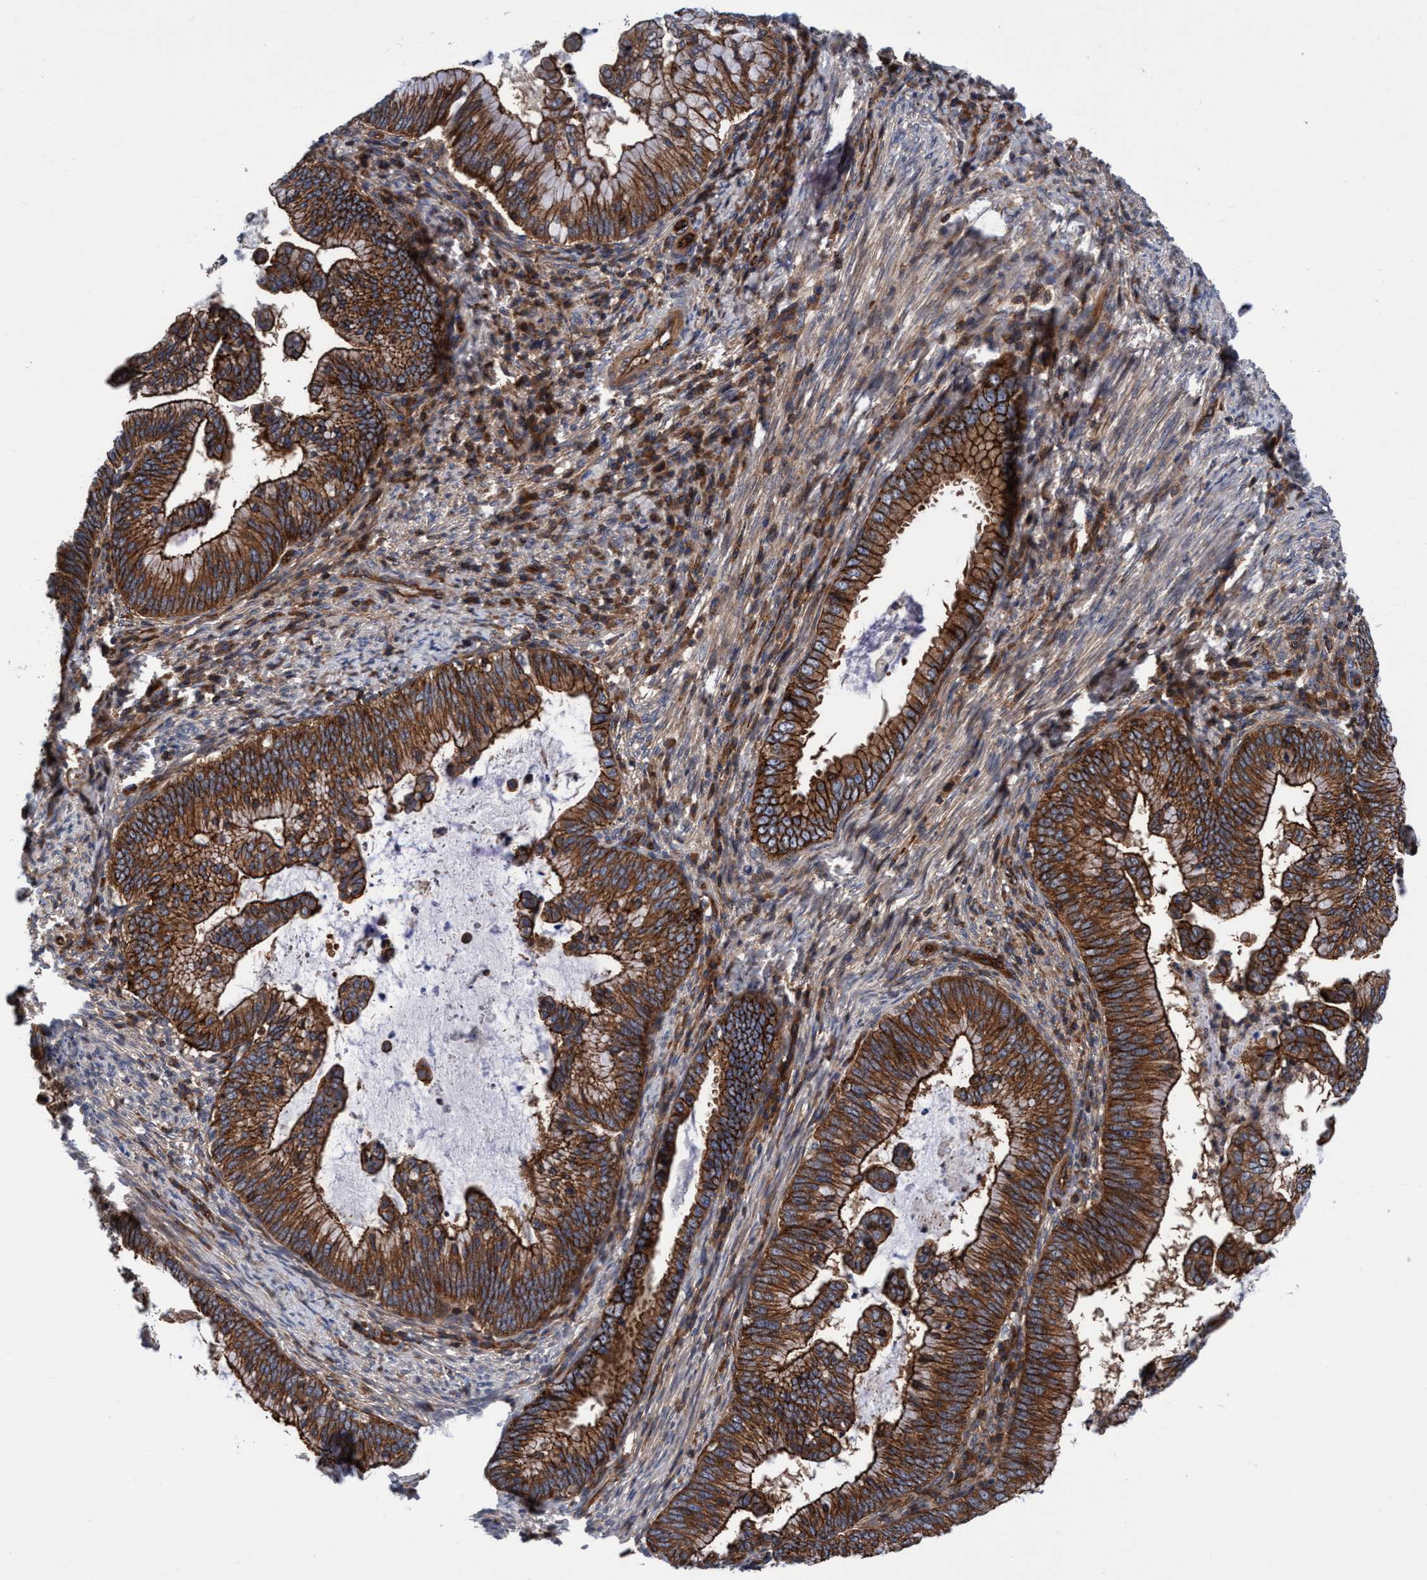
{"staining": {"intensity": "strong", "quantity": ">75%", "location": "cytoplasmic/membranous"}, "tissue": "cervical cancer", "cell_type": "Tumor cells", "image_type": "cancer", "snomed": [{"axis": "morphology", "description": "Adenocarcinoma, NOS"}, {"axis": "topography", "description": "Cervix"}], "caption": "Strong cytoplasmic/membranous staining is identified in approximately >75% of tumor cells in adenocarcinoma (cervical).", "gene": "MCM3AP", "patient": {"sex": "female", "age": 36}}